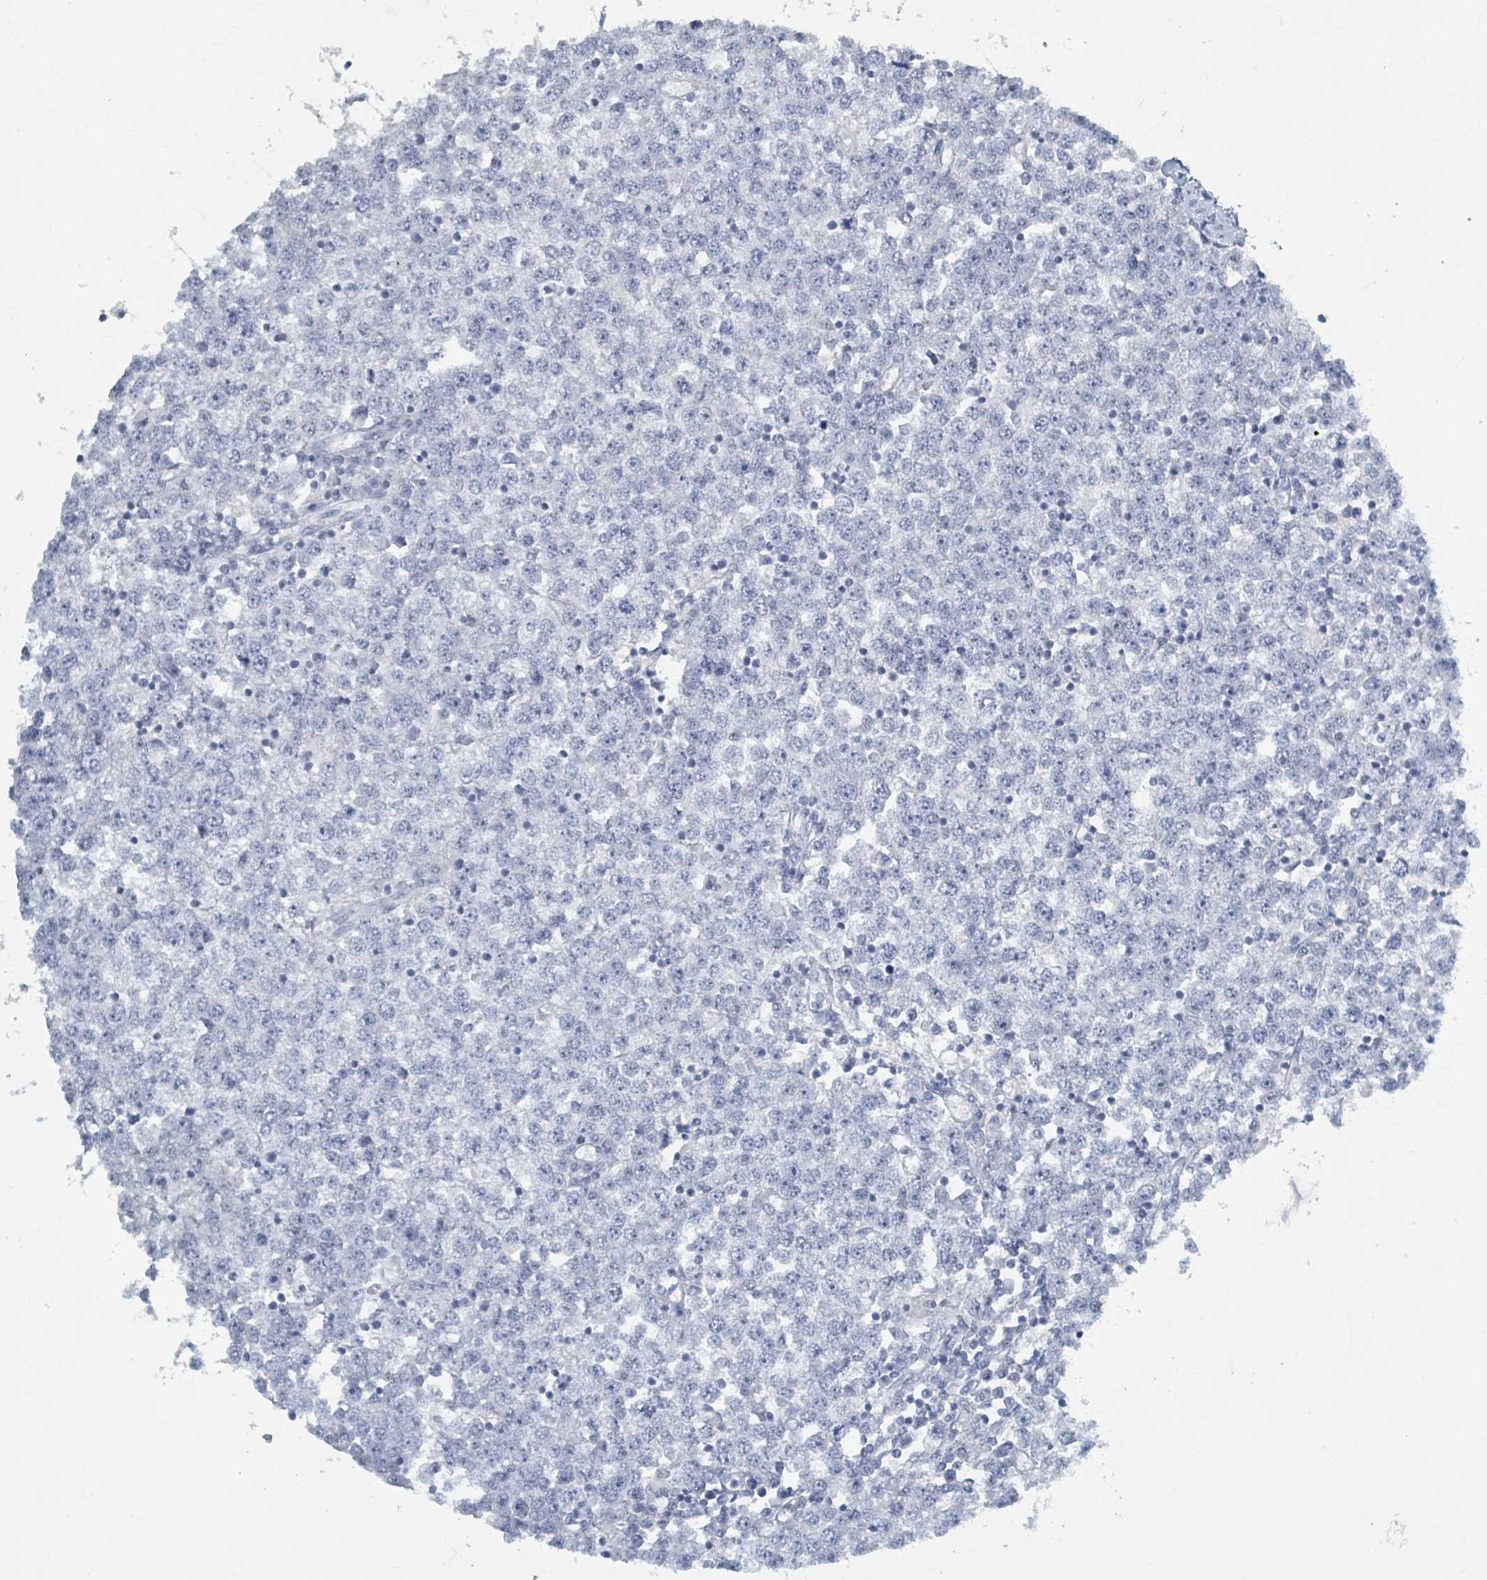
{"staining": {"intensity": "negative", "quantity": "none", "location": "none"}, "tissue": "testis cancer", "cell_type": "Tumor cells", "image_type": "cancer", "snomed": [{"axis": "morphology", "description": "Seminoma, NOS"}, {"axis": "topography", "description": "Testis"}], "caption": "DAB (3,3'-diaminobenzidine) immunohistochemical staining of human testis cancer reveals no significant expression in tumor cells.", "gene": "HEATR5A", "patient": {"sex": "male", "age": 65}}